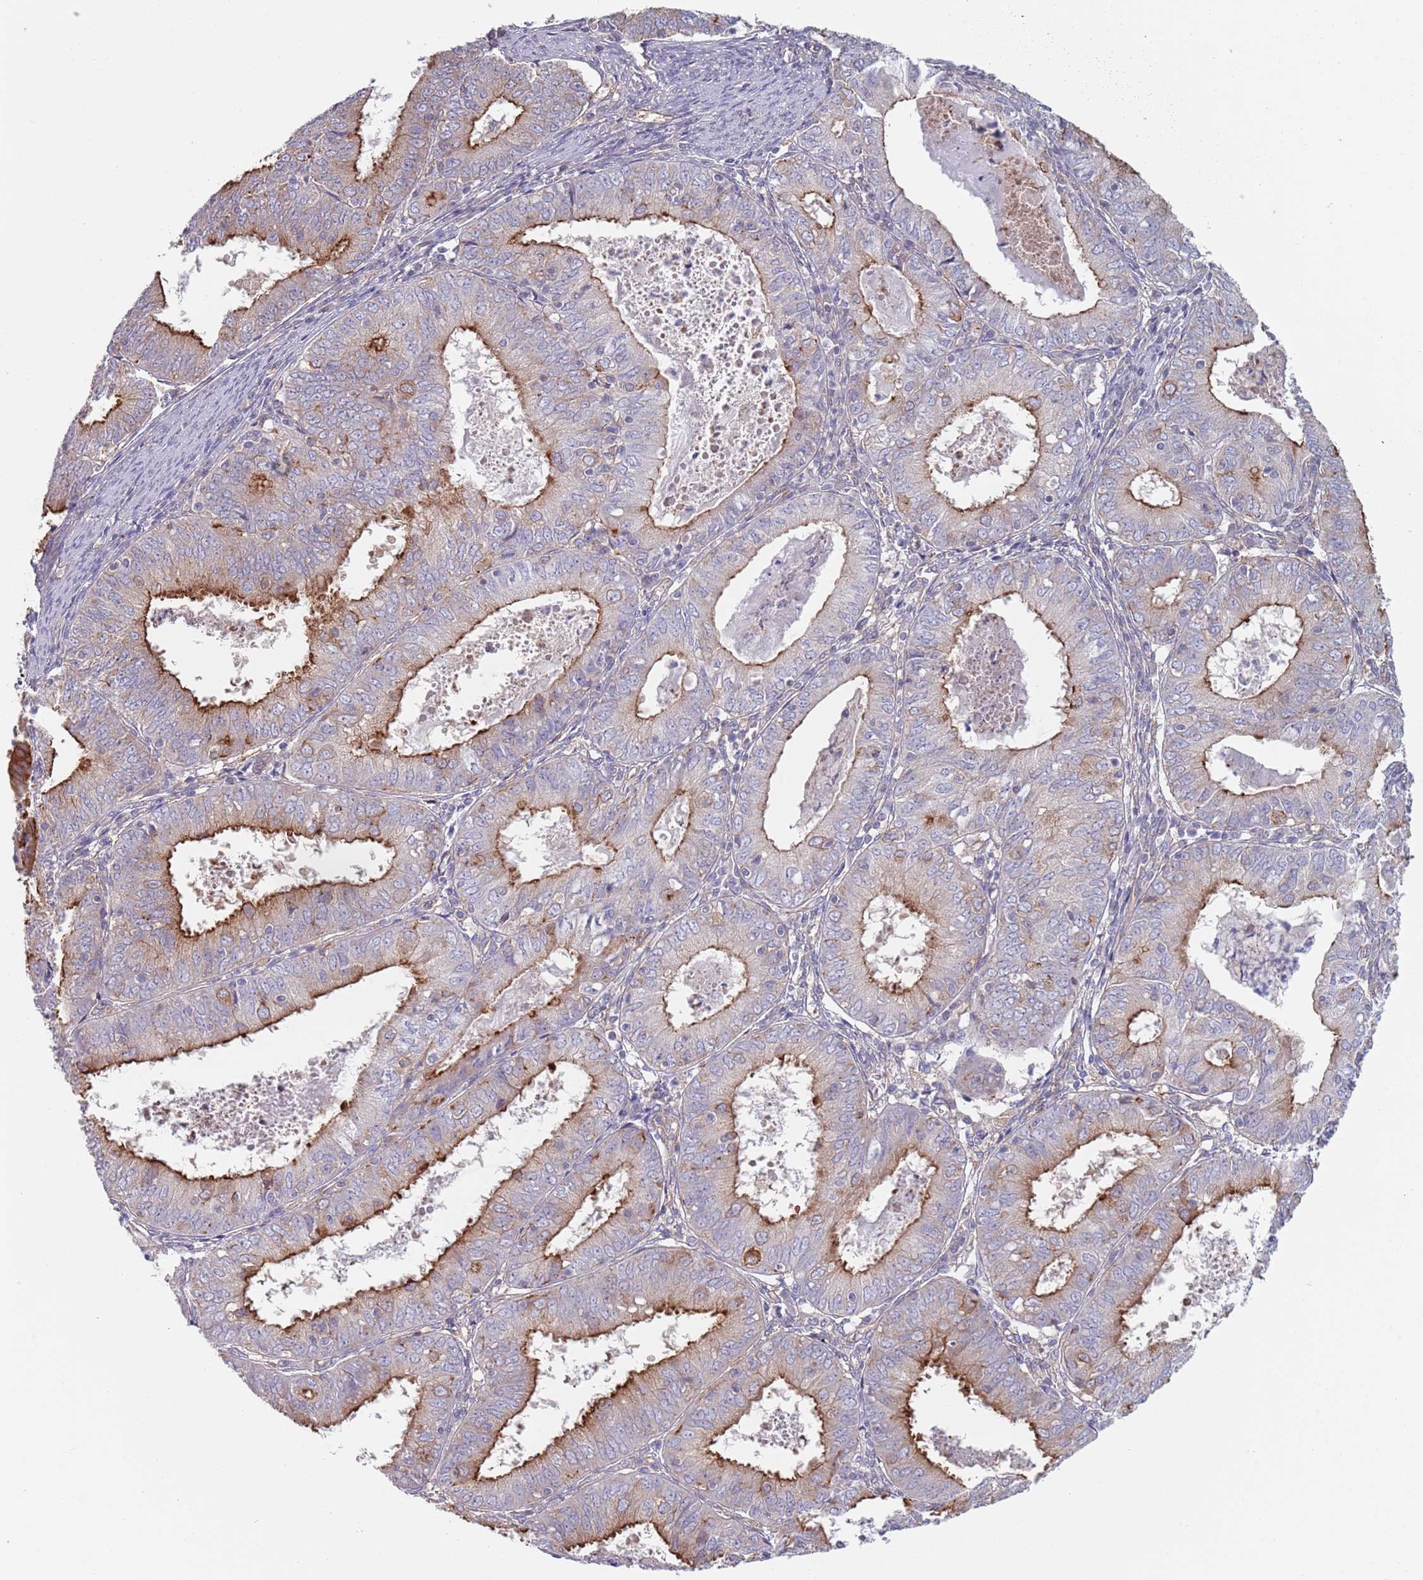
{"staining": {"intensity": "strong", "quantity": "25%-75%", "location": "cytoplasmic/membranous"}, "tissue": "endometrial cancer", "cell_type": "Tumor cells", "image_type": "cancer", "snomed": [{"axis": "morphology", "description": "Adenocarcinoma, NOS"}, {"axis": "topography", "description": "Endometrium"}], "caption": "Human endometrial cancer stained with a protein marker shows strong staining in tumor cells.", "gene": "APPL2", "patient": {"sex": "female", "age": 57}}